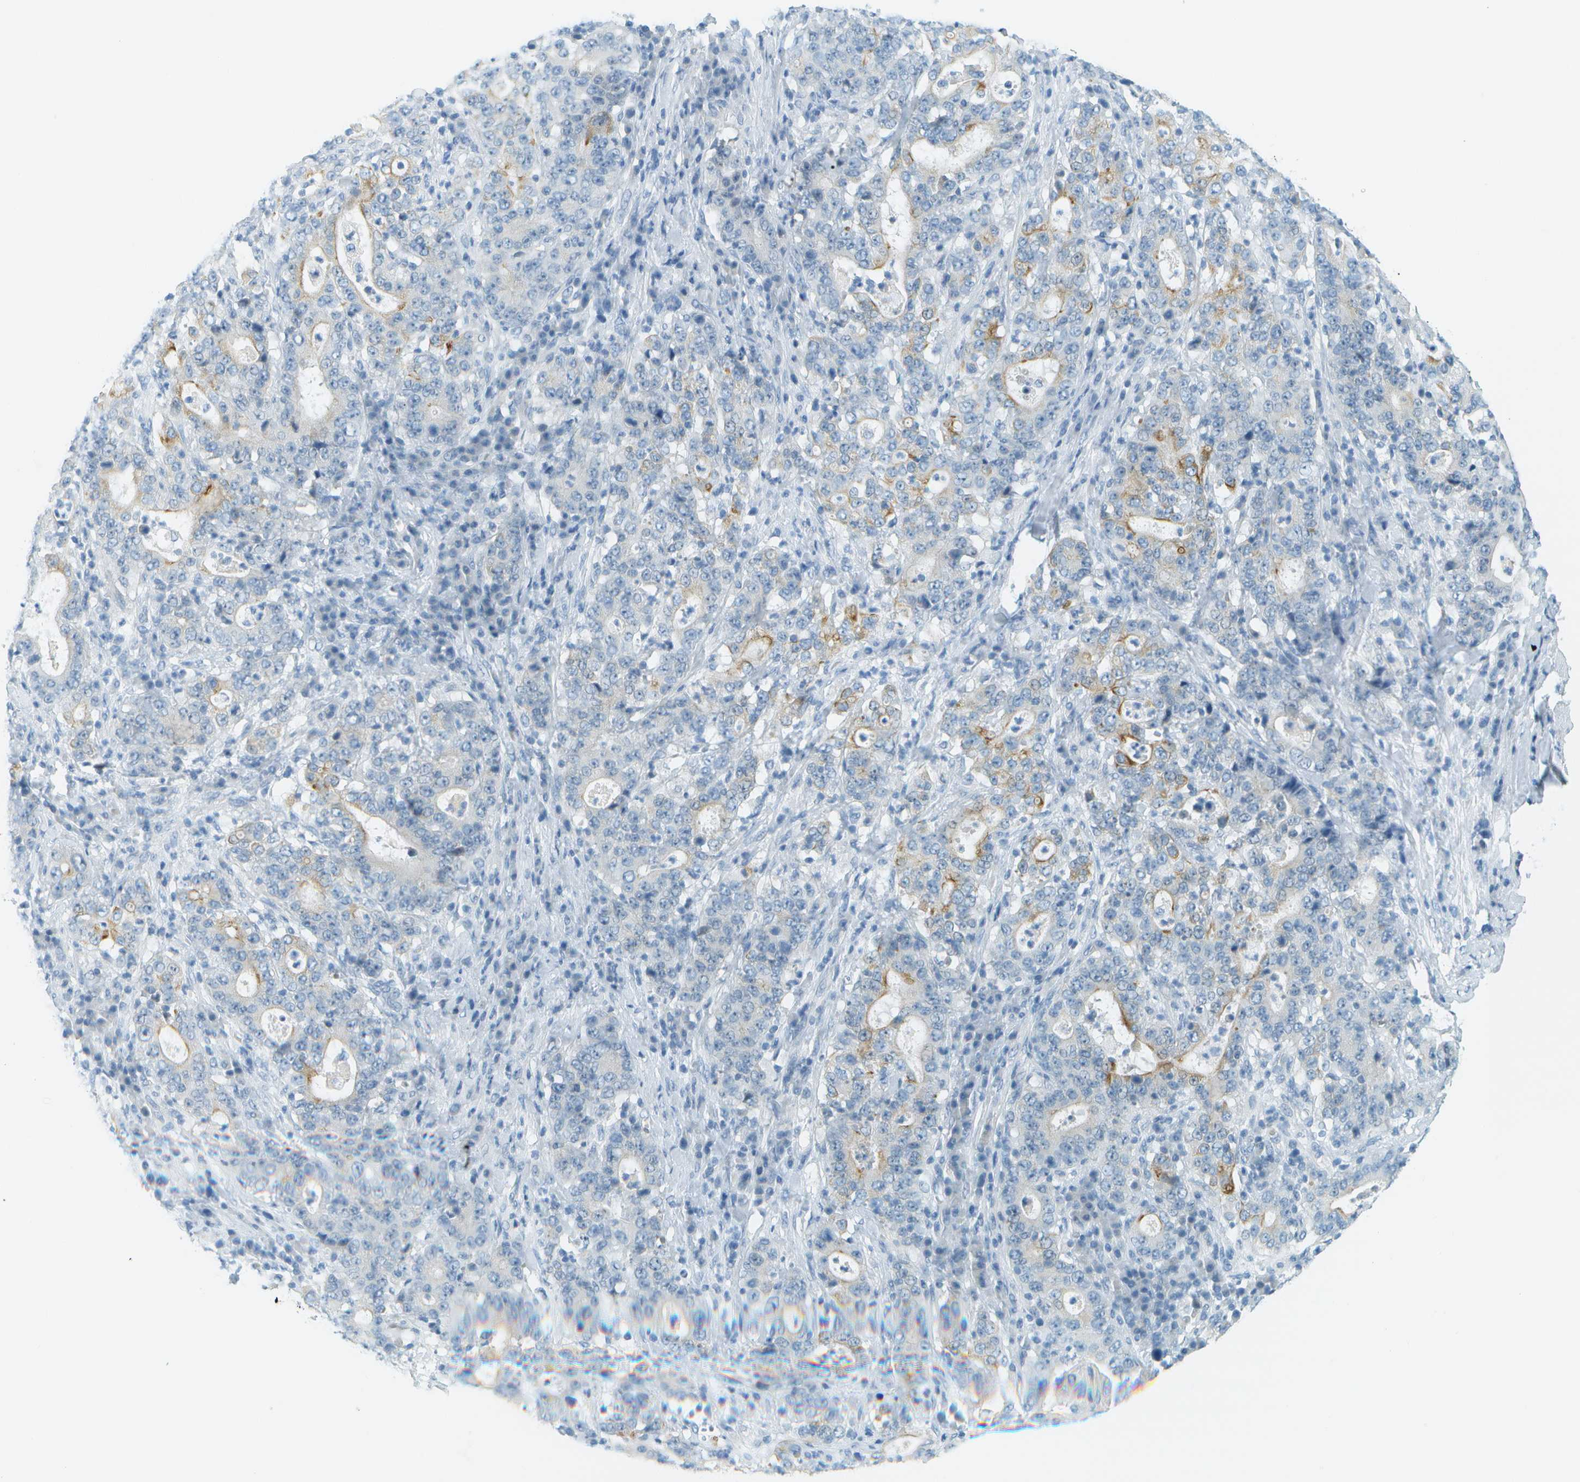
{"staining": {"intensity": "moderate", "quantity": "<25%", "location": "cytoplasmic/membranous"}, "tissue": "stomach cancer", "cell_type": "Tumor cells", "image_type": "cancer", "snomed": [{"axis": "morphology", "description": "Normal tissue, NOS"}, {"axis": "morphology", "description": "Adenocarcinoma, NOS"}, {"axis": "topography", "description": "Stomach, upper"}, {"axis": "topography", "description": "Stomach"}], "caption": "Stomach cancer (adenocarcinoma) tissue reveals moderate cytoplasmic/membranous expression in approximately <25% of tumor cells The protein is stained brown, and the nuclei are stained in blue (DAB IHC with brightfield microscopy, high magnification).", "gene": "SMYD5", "patient": {"sex": "male", "age": 59}}